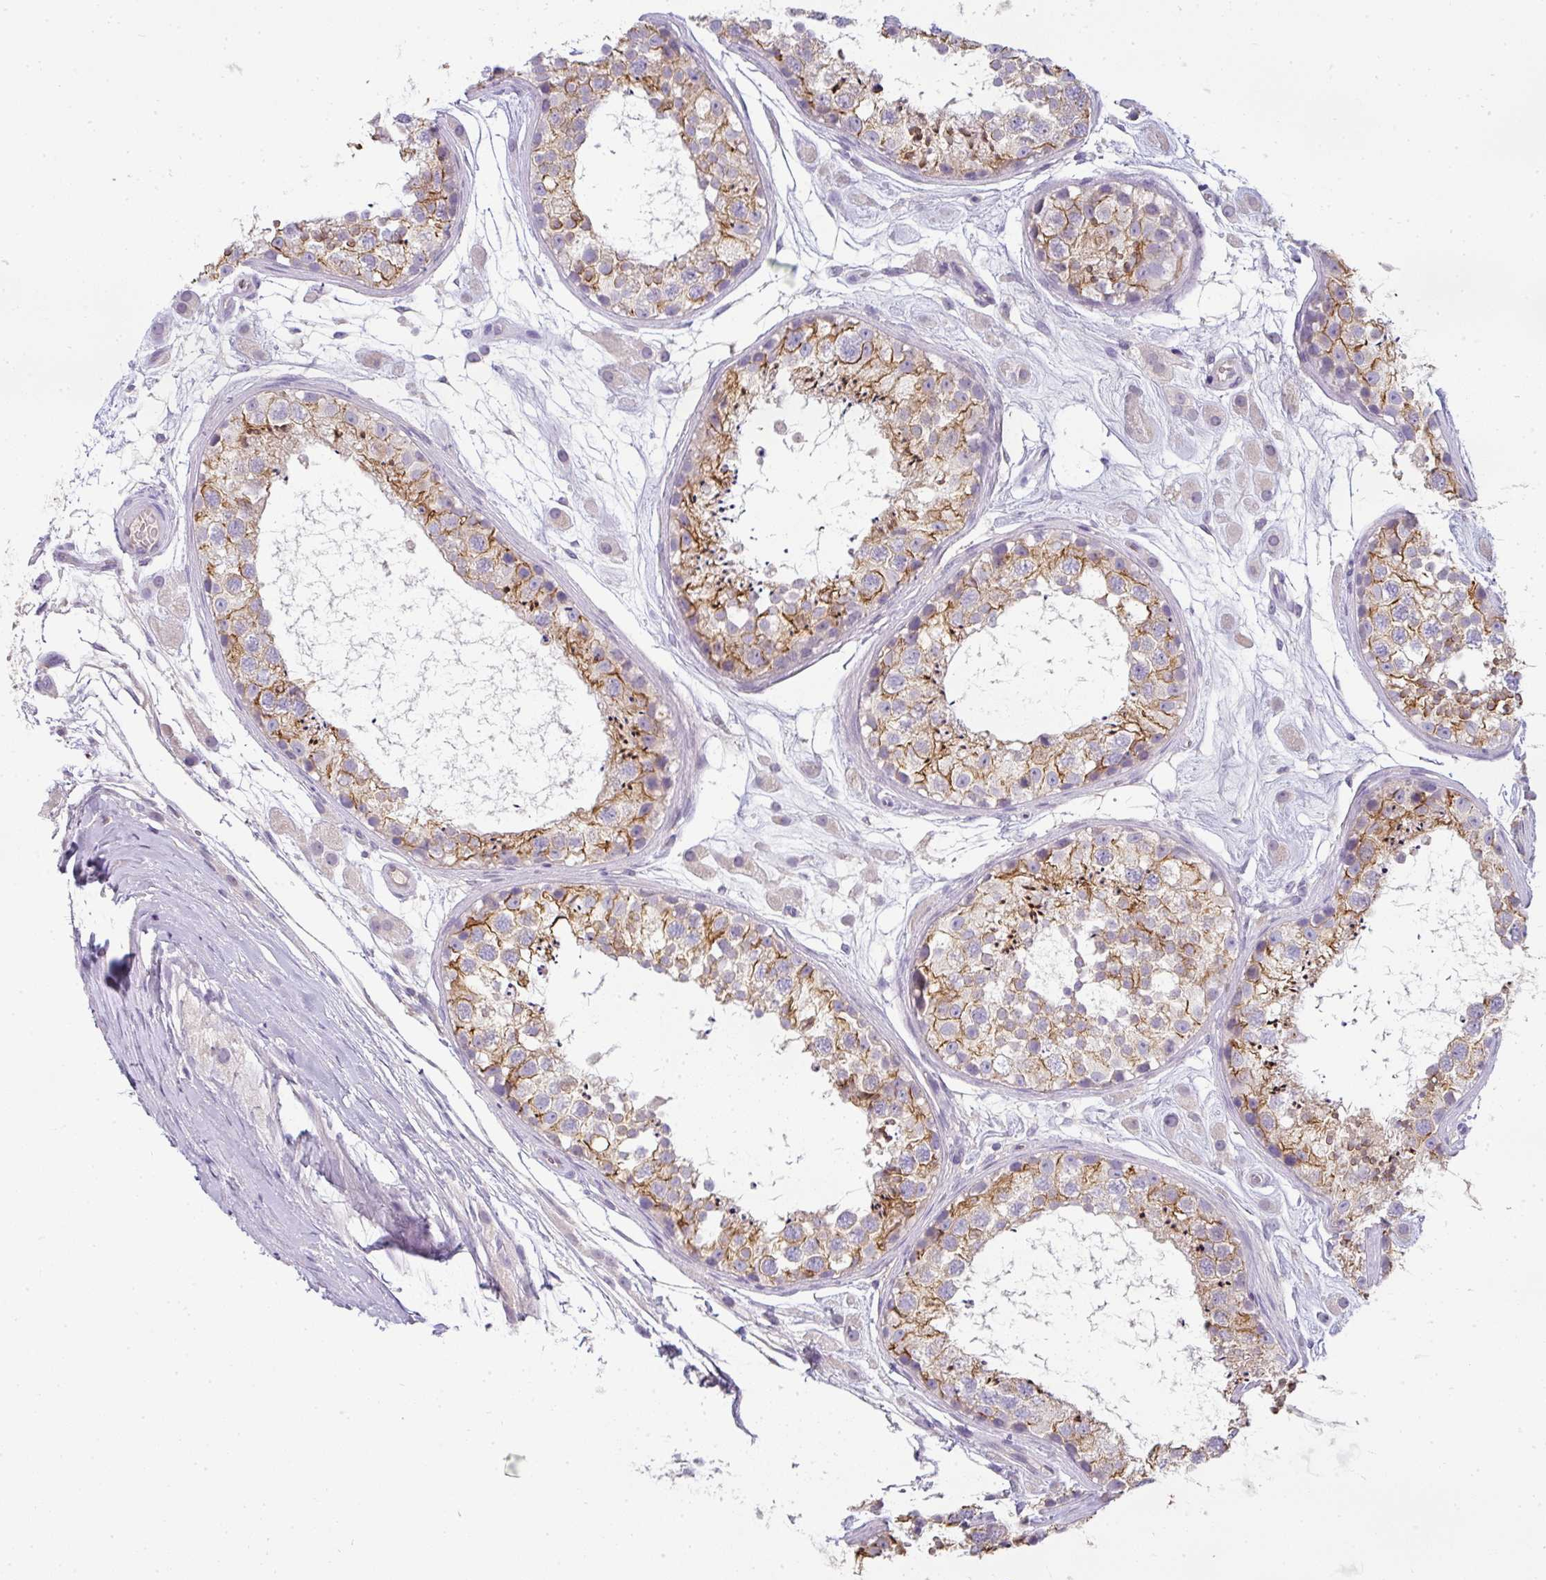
{"staining": {"intensity": "moderate", "quantity": "25%-75%", "location": "cytoplasmic/membranous"}, "tissue": "testis", "cell_type": "Cells in seminiferous ducts", "image_type": "normal", "snomed": [{"axis": "morphology", "description": "Normal tissue, NOS"}, {"axis": "topography", "description": "Testis"}], "caption": "DAB immunohistochemical staining of normal human testis shows moderate cytoplasmic/membranous protein positivity in approximately 25%-75% of cells in seminiferous ducts.", "gene": "ASXL3", "patient": {"sex": "male", "age": 25}}